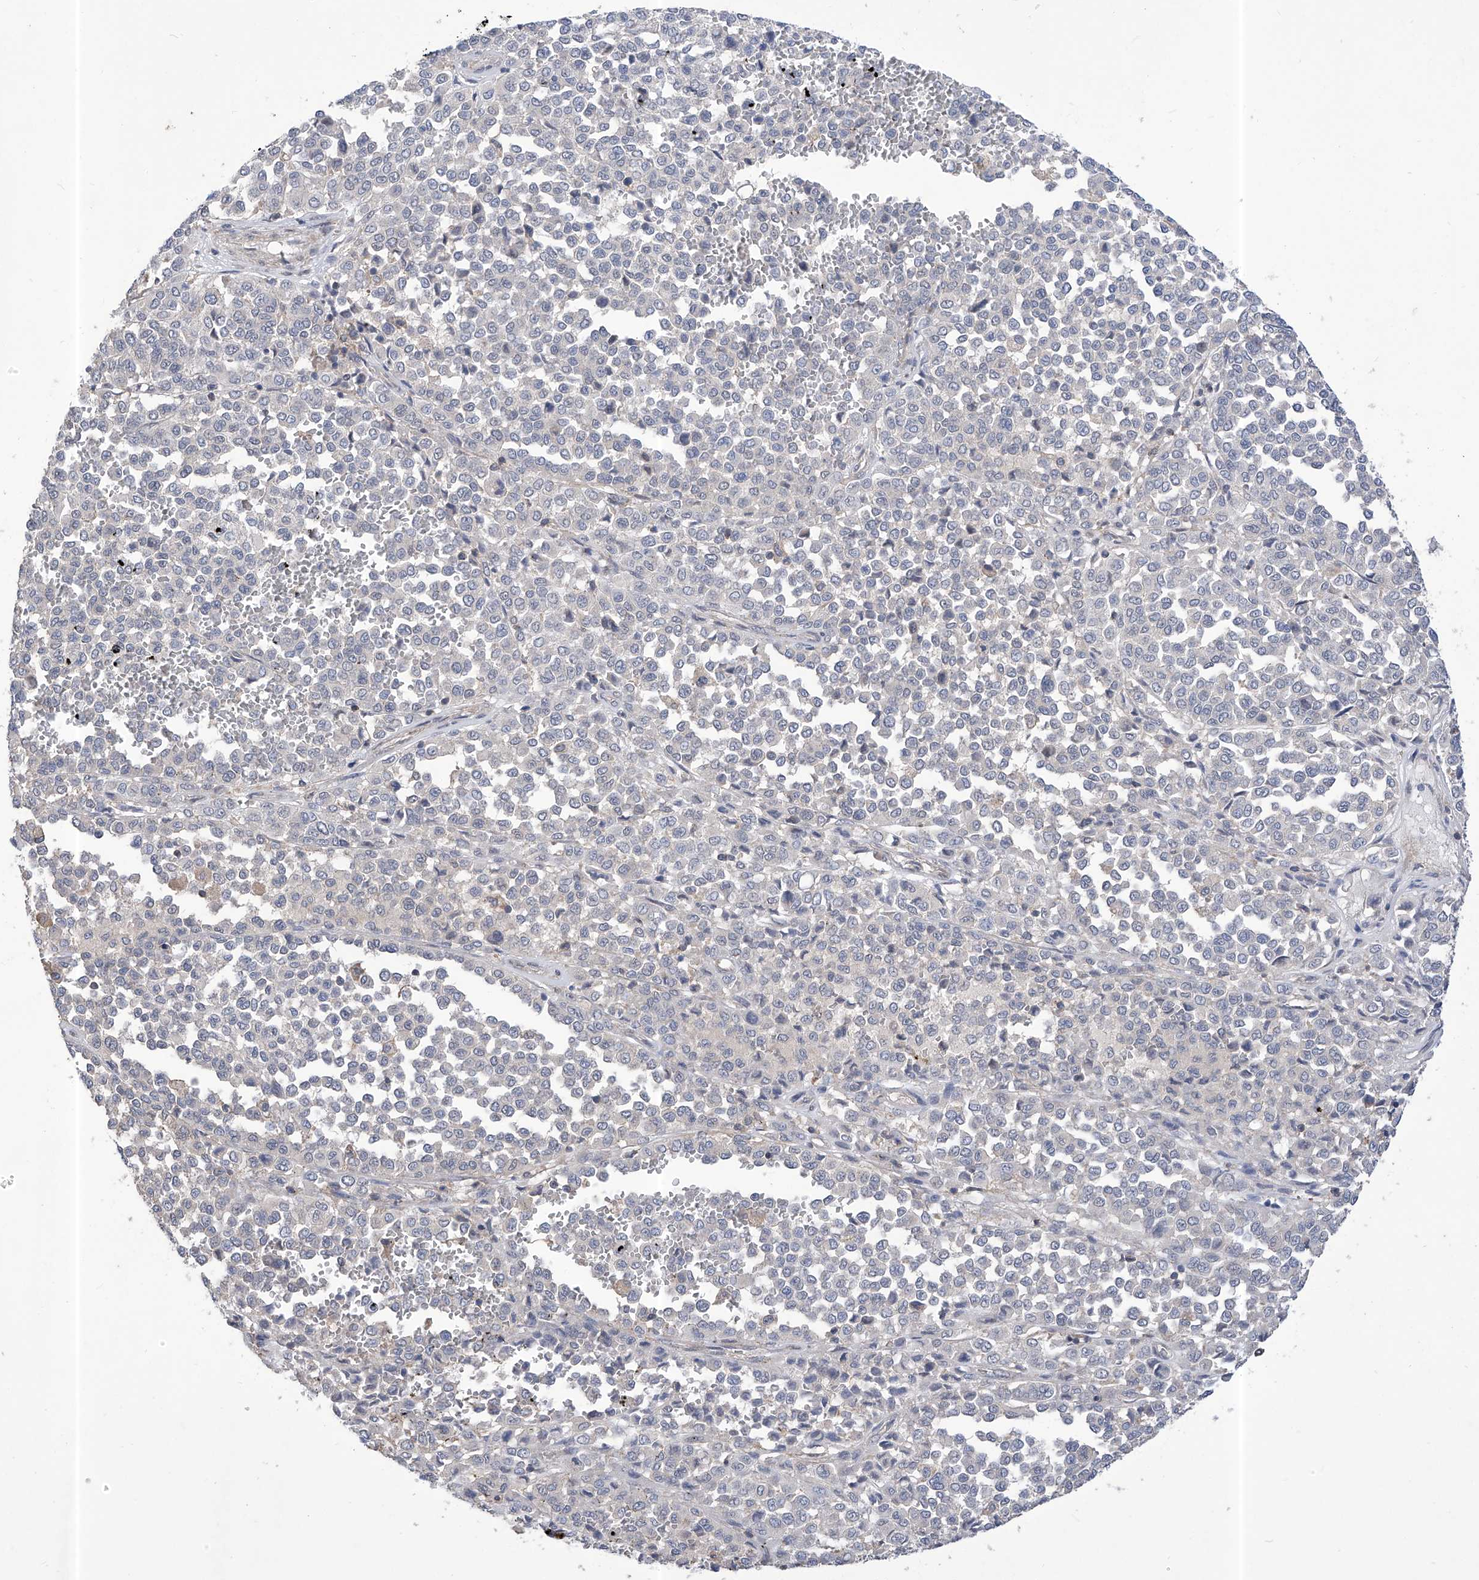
{"staining": {"intensity": "negative", "quantity": "none", "location": "none"}, "tissue": "melanoma", "cell_type": "Tumor cells", "image_type": "cancer", "snomed": [{"axis": "morphology", "description": "Malignant melanoma, Metastatic site"}, {"axis": "topography", "description": "Pancreas"}], "caption": "An IHC image of melanoma is shown. There is no staining in tumor cells of melanoma.", "gene": "KIFC2", "patient": {"sex": "female", "age": 30}}